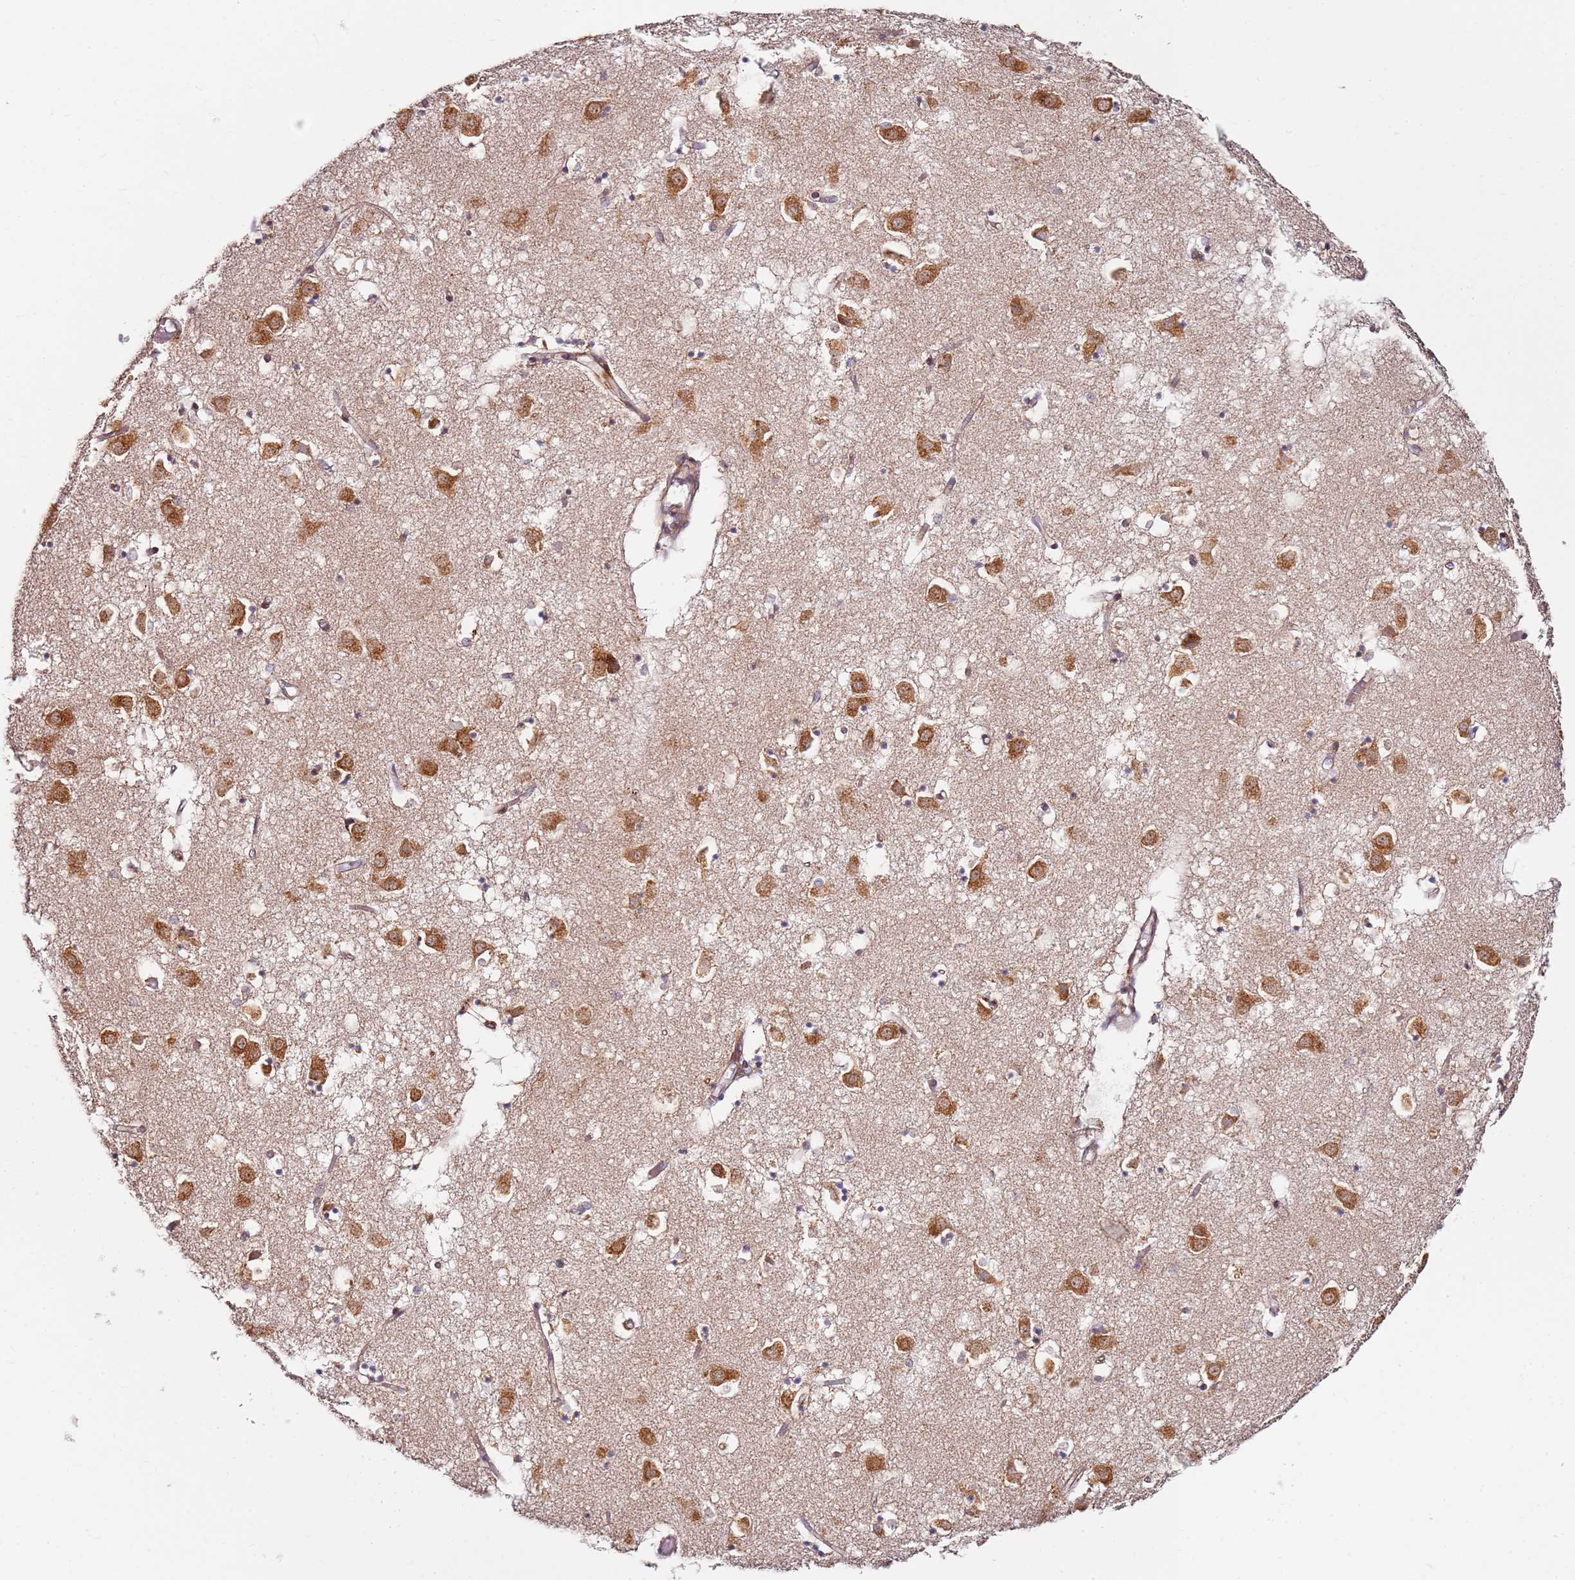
{"staining": {"intensity": "weak", "quantity": "<25%", "location": "cytoplasmic/membranous"}, "tissue": "caudate", "cell_type": "Glial cells", "image_type": "normal", "snomed": [{"axis": "morphology", "description": "Normal tissue, NOS"}, {"axis": "topography", "description": "Lateral ventricle wall"}], "caption": "DAB (3,3'-diaminobenzidine) immunohistochemical staining of benign caudate reveals no significant positivity in glial cells. (DAB (3,3'-diaminobenzidine) immunohistochemistry visualized using brightfield microscopy, high magnification).", "gene": "RPS3A", "patient": {"sex": "male", "age": 70}}